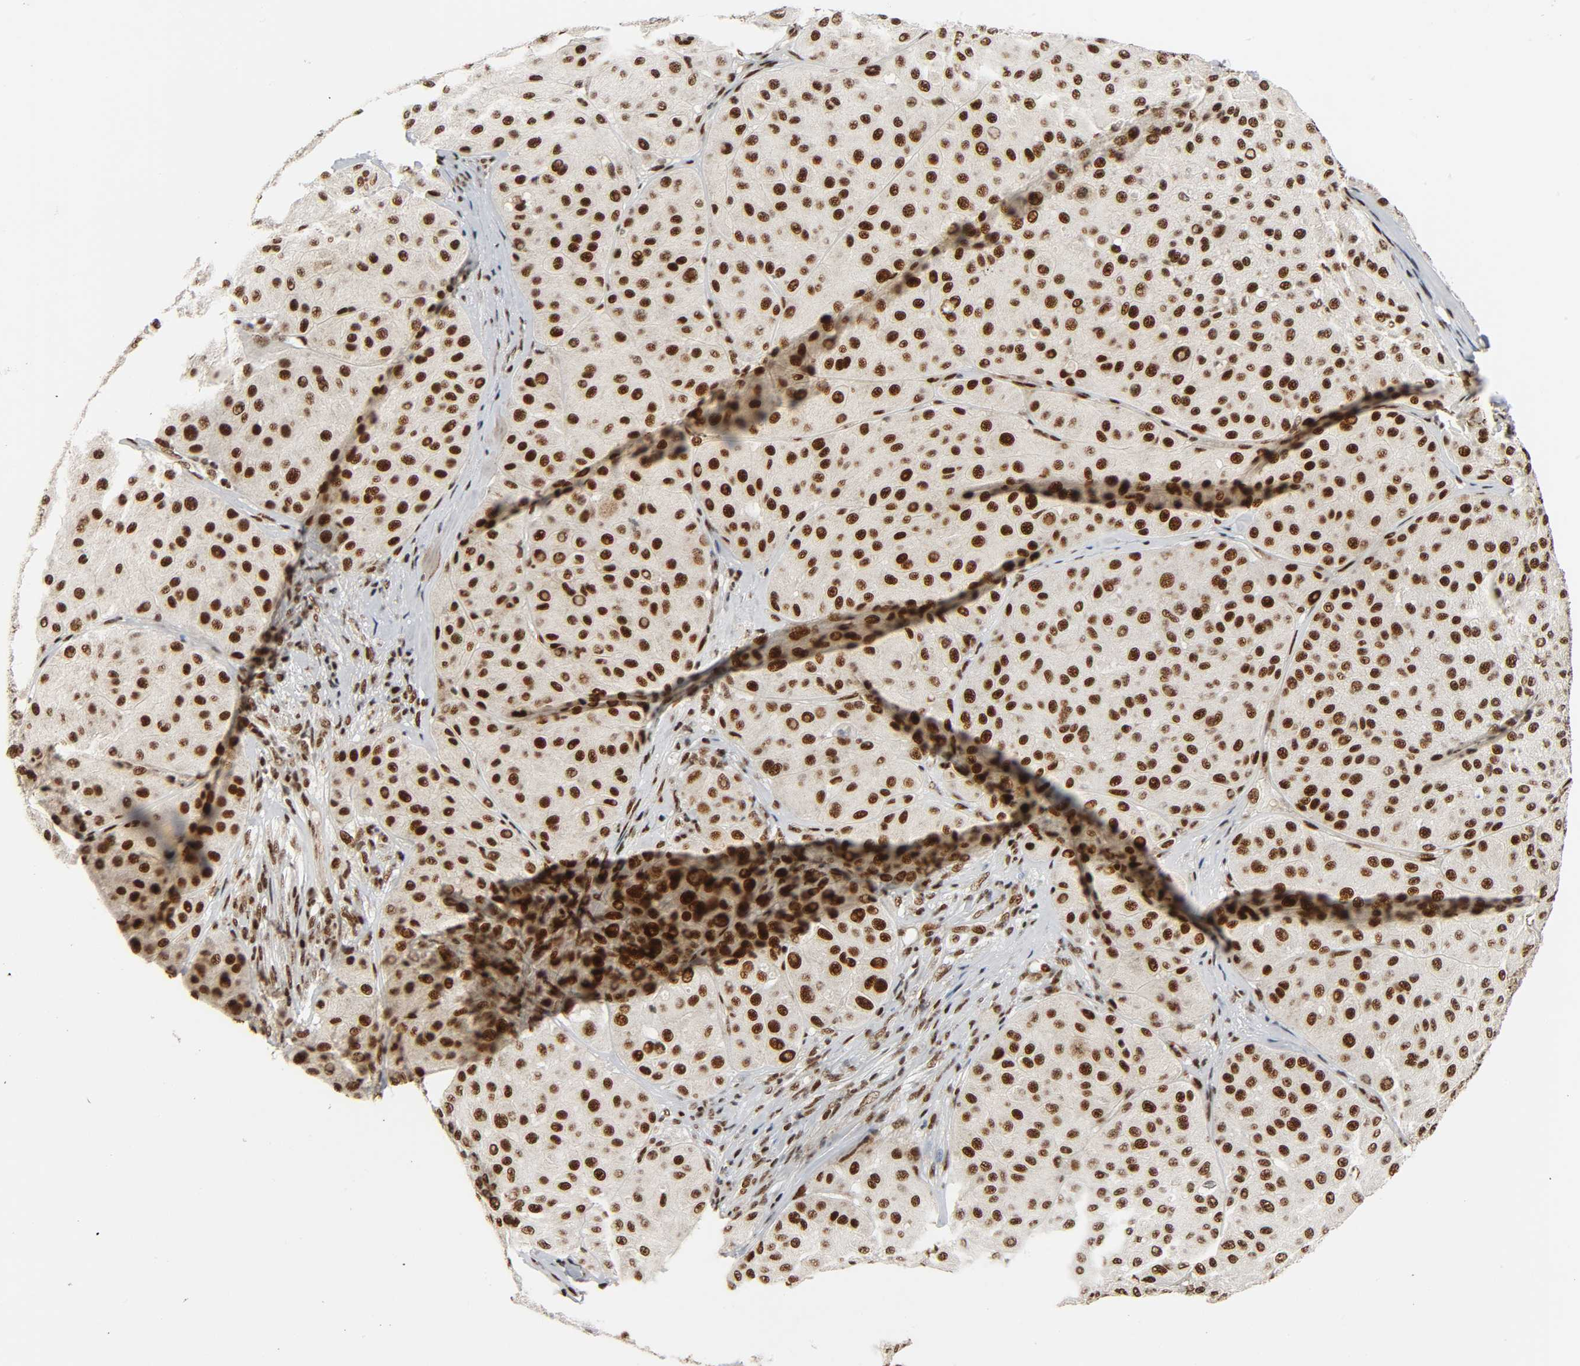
{"staining": {"intensity": "strong", "quantity": ">75%", "location": "nuclear"}, "tissue": "melanoma", "cell_type": "Tumor cells", "image_type": "cancer", "snomed": [{"axis": "morphology", "description": "Normal tissue, NOS"}, {"axis": "morphology", "description": "Malignant melanoma, Metastatic site"}, {"axis": "topography", "description": "Skin"}], "caption": "Melanoma stained for a protein shows strong nuclear positivity in tumor cells.", "gene": "CDK9", "patient": {"sex": "male", "age": 41}}